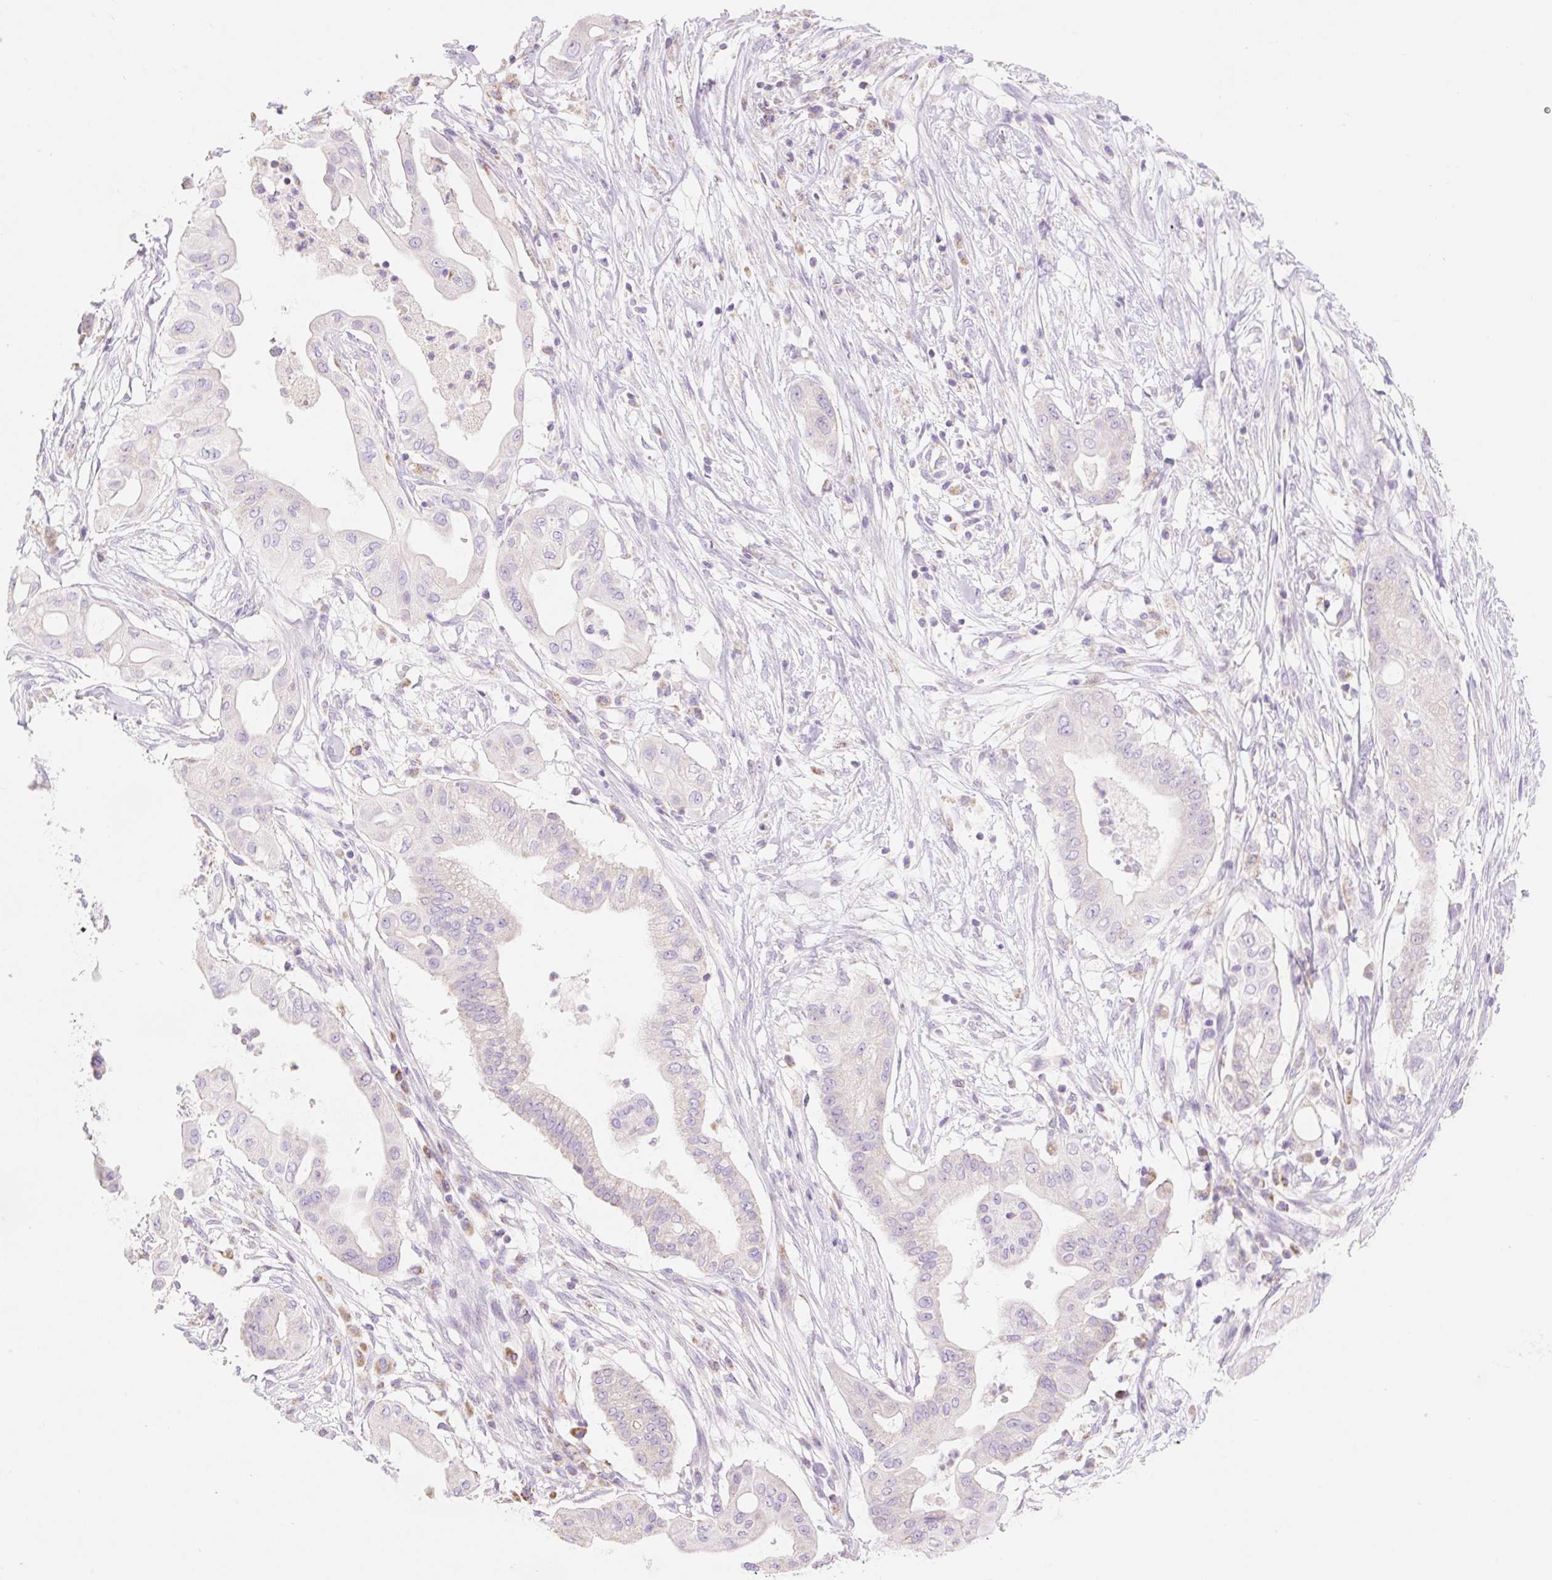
{"staining": {"intensity": "negative", "quantity": "none", "location": "none"}, "tissue": "pancreatic cancer", "cell_type": "Tumor cells", "image_type": "cancer", "snomed": [{"axis": "morphology", "description": "Adenocarcinoma, NOS"}, {"axis": "topography", "description": "Pancreas"}], "caption": "This micrograph is of pancreatic adenocarcinoma stained with immunohistochemistry to label a protein in brown with the nuclei are counter-stained blue. There is no expression in tumor cells. (DAB (3,3'-diaminobenzidine) IHC with hematoxylin counter stain).", "gene": "DHX35", "patient": {"sex": "male", "age": 68}}